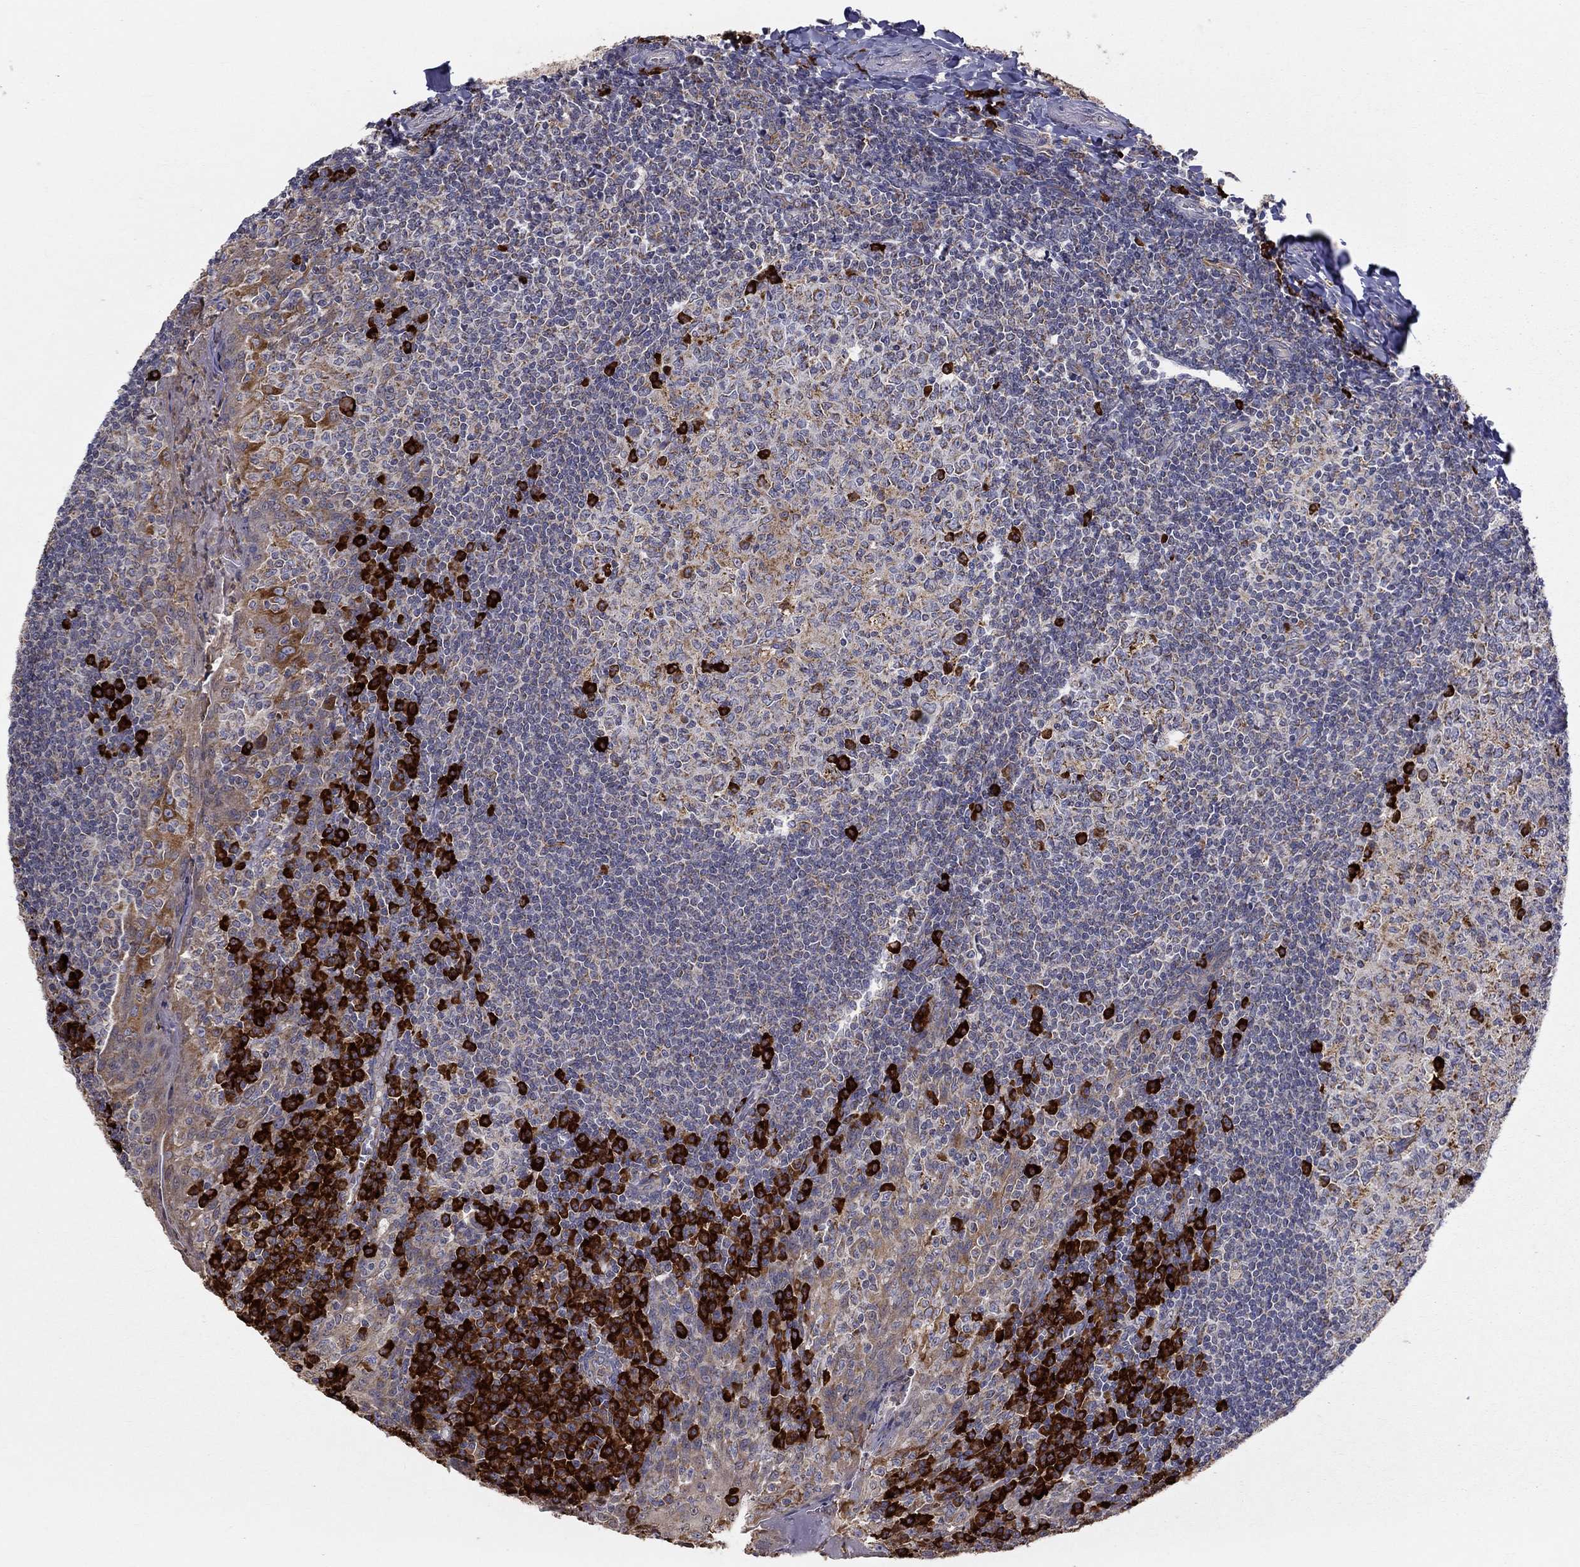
{"staining": {"intensity": "strong", "quantity": "<25%", "location": "cytoplasmic/membranous"}, "tissue": "tonsil", "cell_type": "Germinal center cells", "image_type": "normal", "snomed": [{"axis": "morphology", "description": "Normal tissue, NOS"}, {"axis": "topography", "description": "Tonsil"}], "caption": "A high-resolution histopathology image shows immunohistochemistry staining of normal tonsil, which displays strong cytoplasmic/membranous staining in about <25% of germinal center cells.", "gene": "PRDX4", "patient": {"sex": "female", "age": 13}}